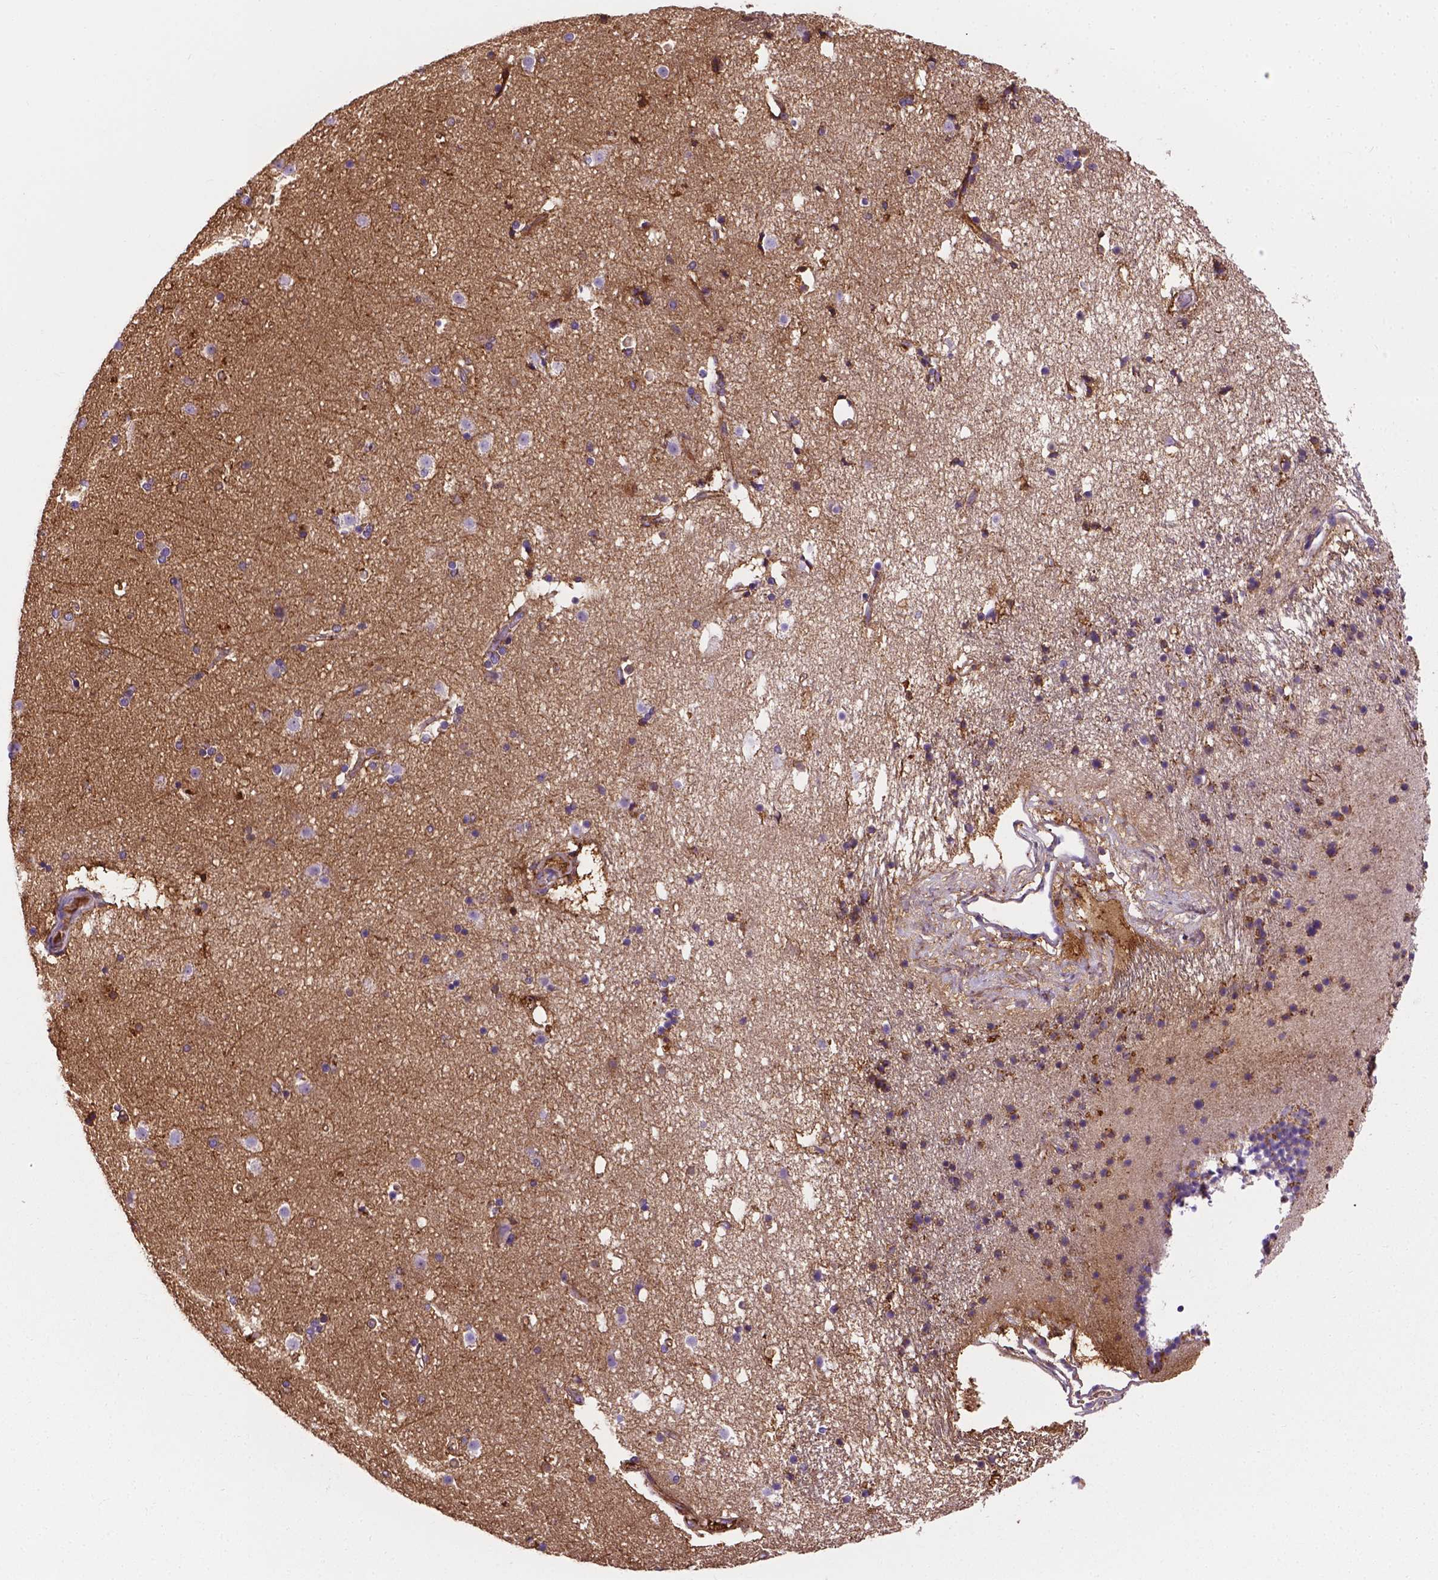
{"staining": {"intensity": "negative", "quantity": "none", "location": "none"}, "tissue": "caudate", "cell_type": "Glial cells", "image_type": "normal", "snomed": [{"axis": "morphology", "description": "Normal tissue, NOS"}, {"axis": "topography", "description": "Lateral ventricle wall"}], "caption": "This is an IHC histopathology image of benign caudate. There is no positivity in glial cells.", "gene": "APOE", "patient": {"sex": "female", "age": 71}}